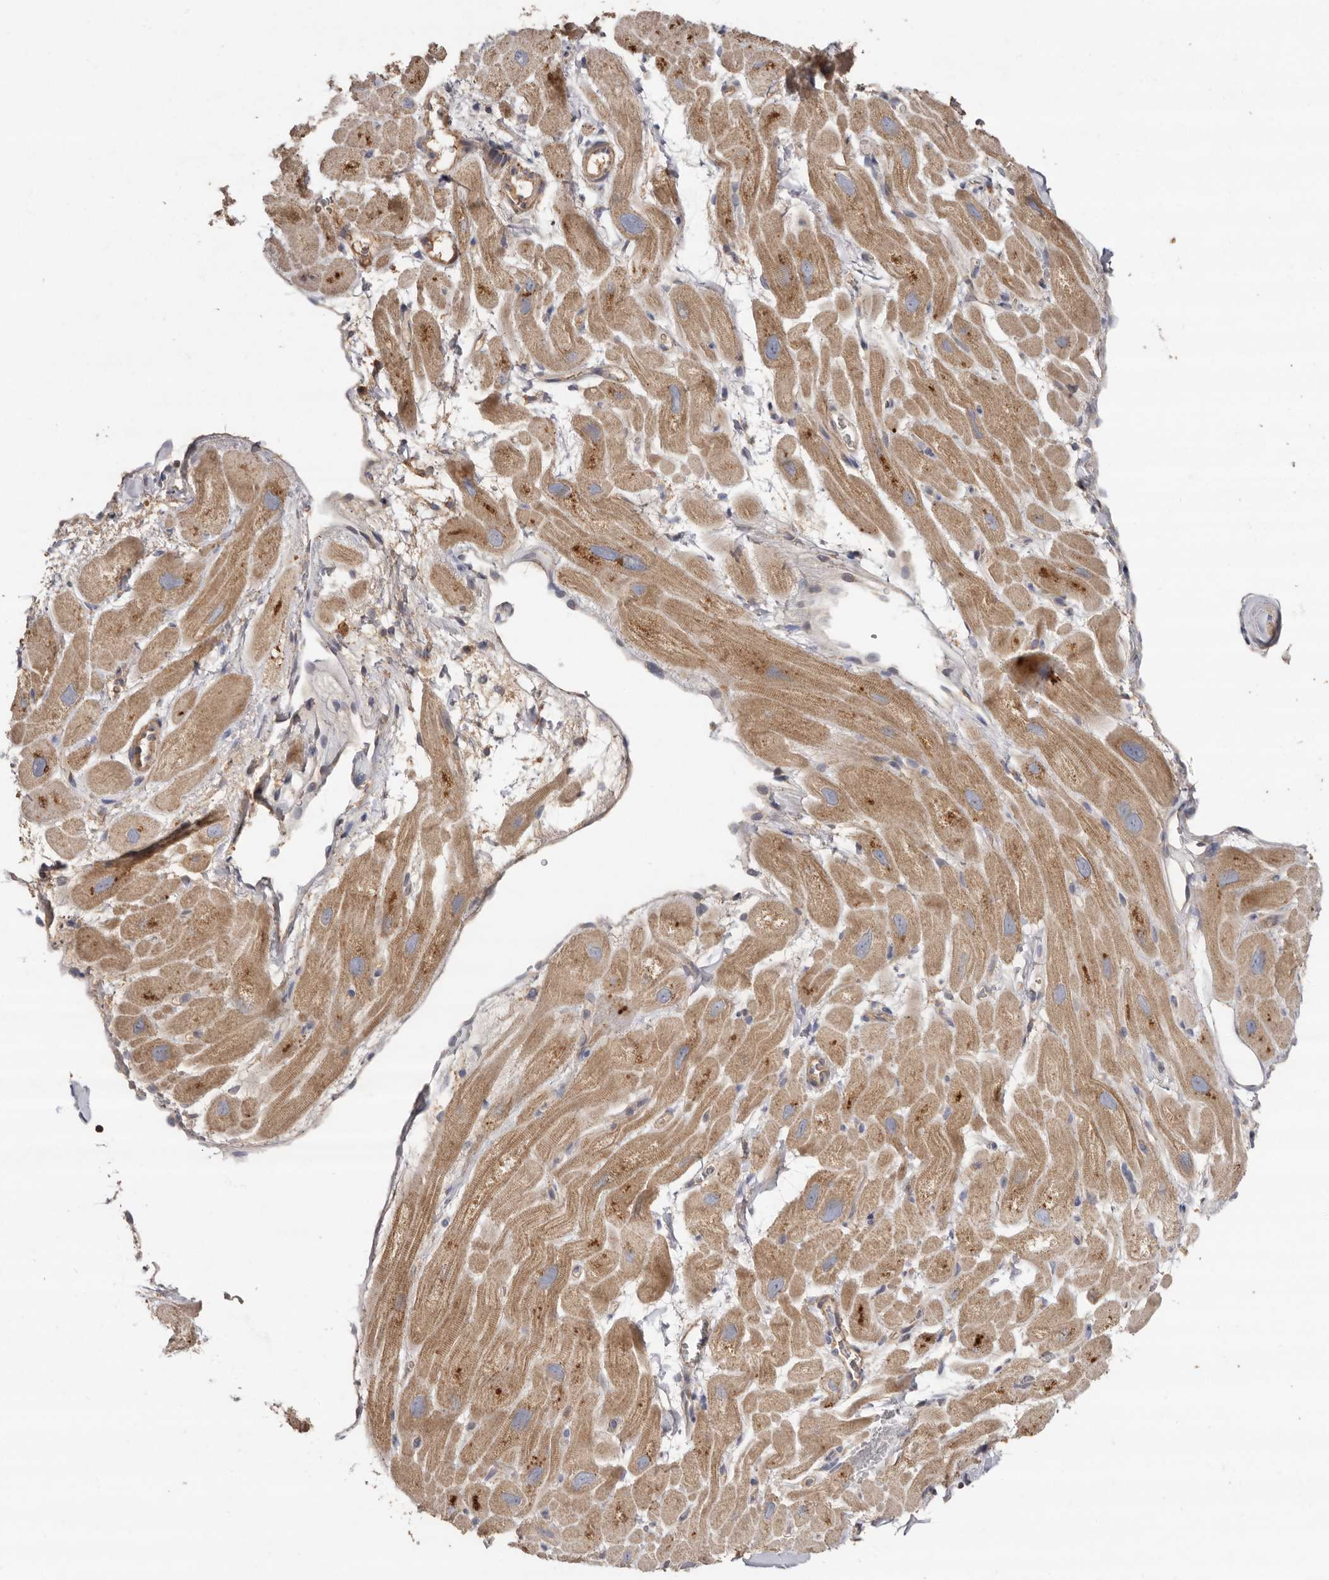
{"staining": {"intensity": "moderate", "quantity": ">75%", "location": "cytoplasmic/membranous"}, "tissue": "heart muscle", "cell_type": "Cardiomyocytes", "image_type": "normal", "snomed": [{"axis": "morphology", "description": "Normal tissue, NOS"}, {"axis": "topography", "description": "Heart"}], "caption": "A brown stain highlights moderate cytoplasmic/membranous positivity of a protein in cardiomyocytes of normal heart muscle. The staining is performed using DAB brown chromogen to label protein expression. The nuclei are counter-stained blue using hematoxylin.", "gene": "RWDD1", "patient": {"sex": "male", "age": 49}}